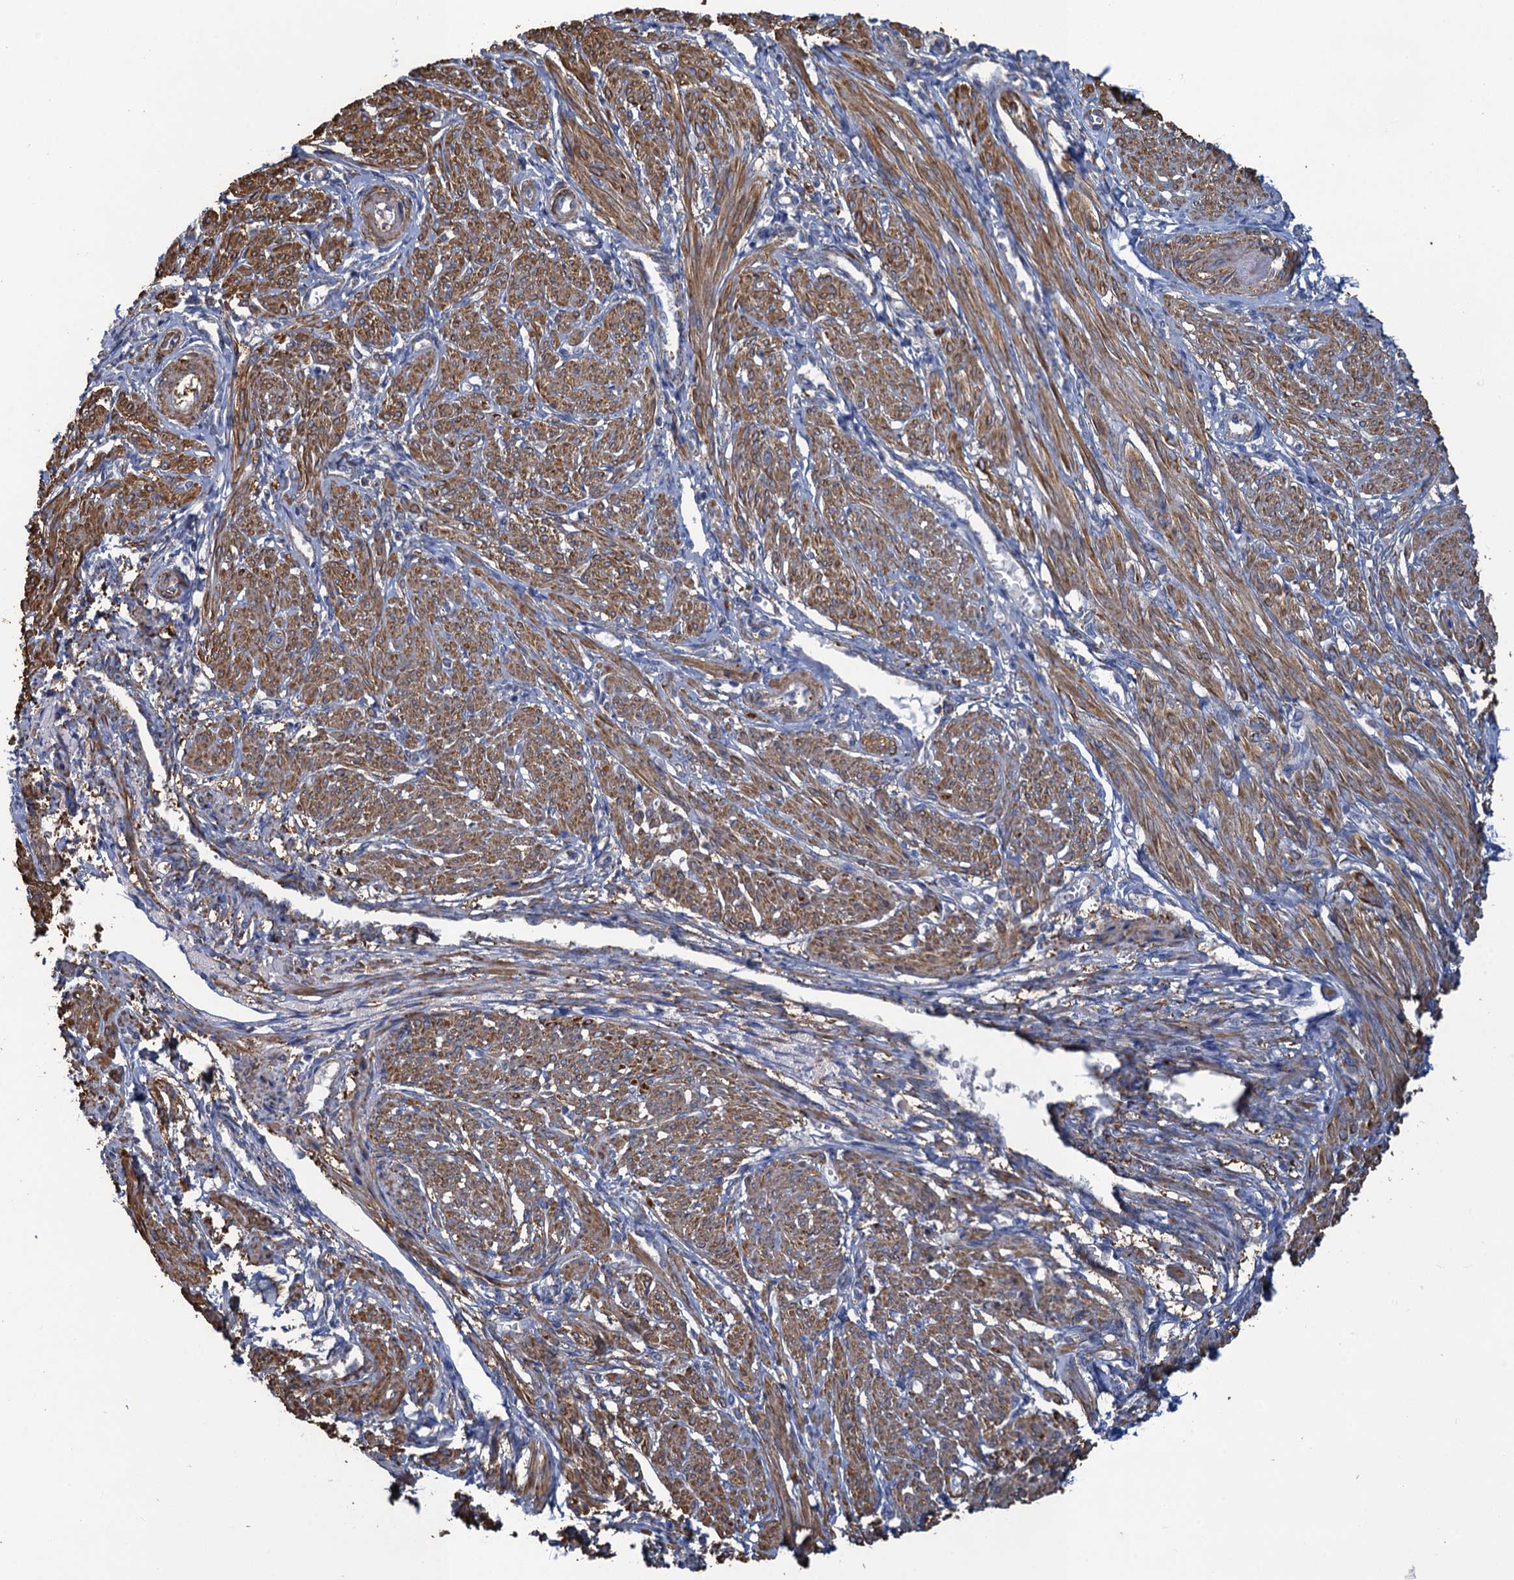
{"staining": {"intensity": "moderate", "quantity": "25%-75%", "location": "cytoplasmic/membranous"}, "tissue": "smooth muscle", "cell_type": "Smooth muscle cells", "image_type": "normal", "snomed": [{"axis": "morphology", "description": "Normal tissue, NOS"}, {"axis": "topography", "description": "Smooth muscle"}], "caption": "Immunohistochemical staining of benign smooth muscle exhibits moderate cytoplasmic/membranous protein expression in about 25%-75% of smooth muscle cells.", "gene": "ENSG00000260643", "patient": {"sex": "female", "age": 39}}